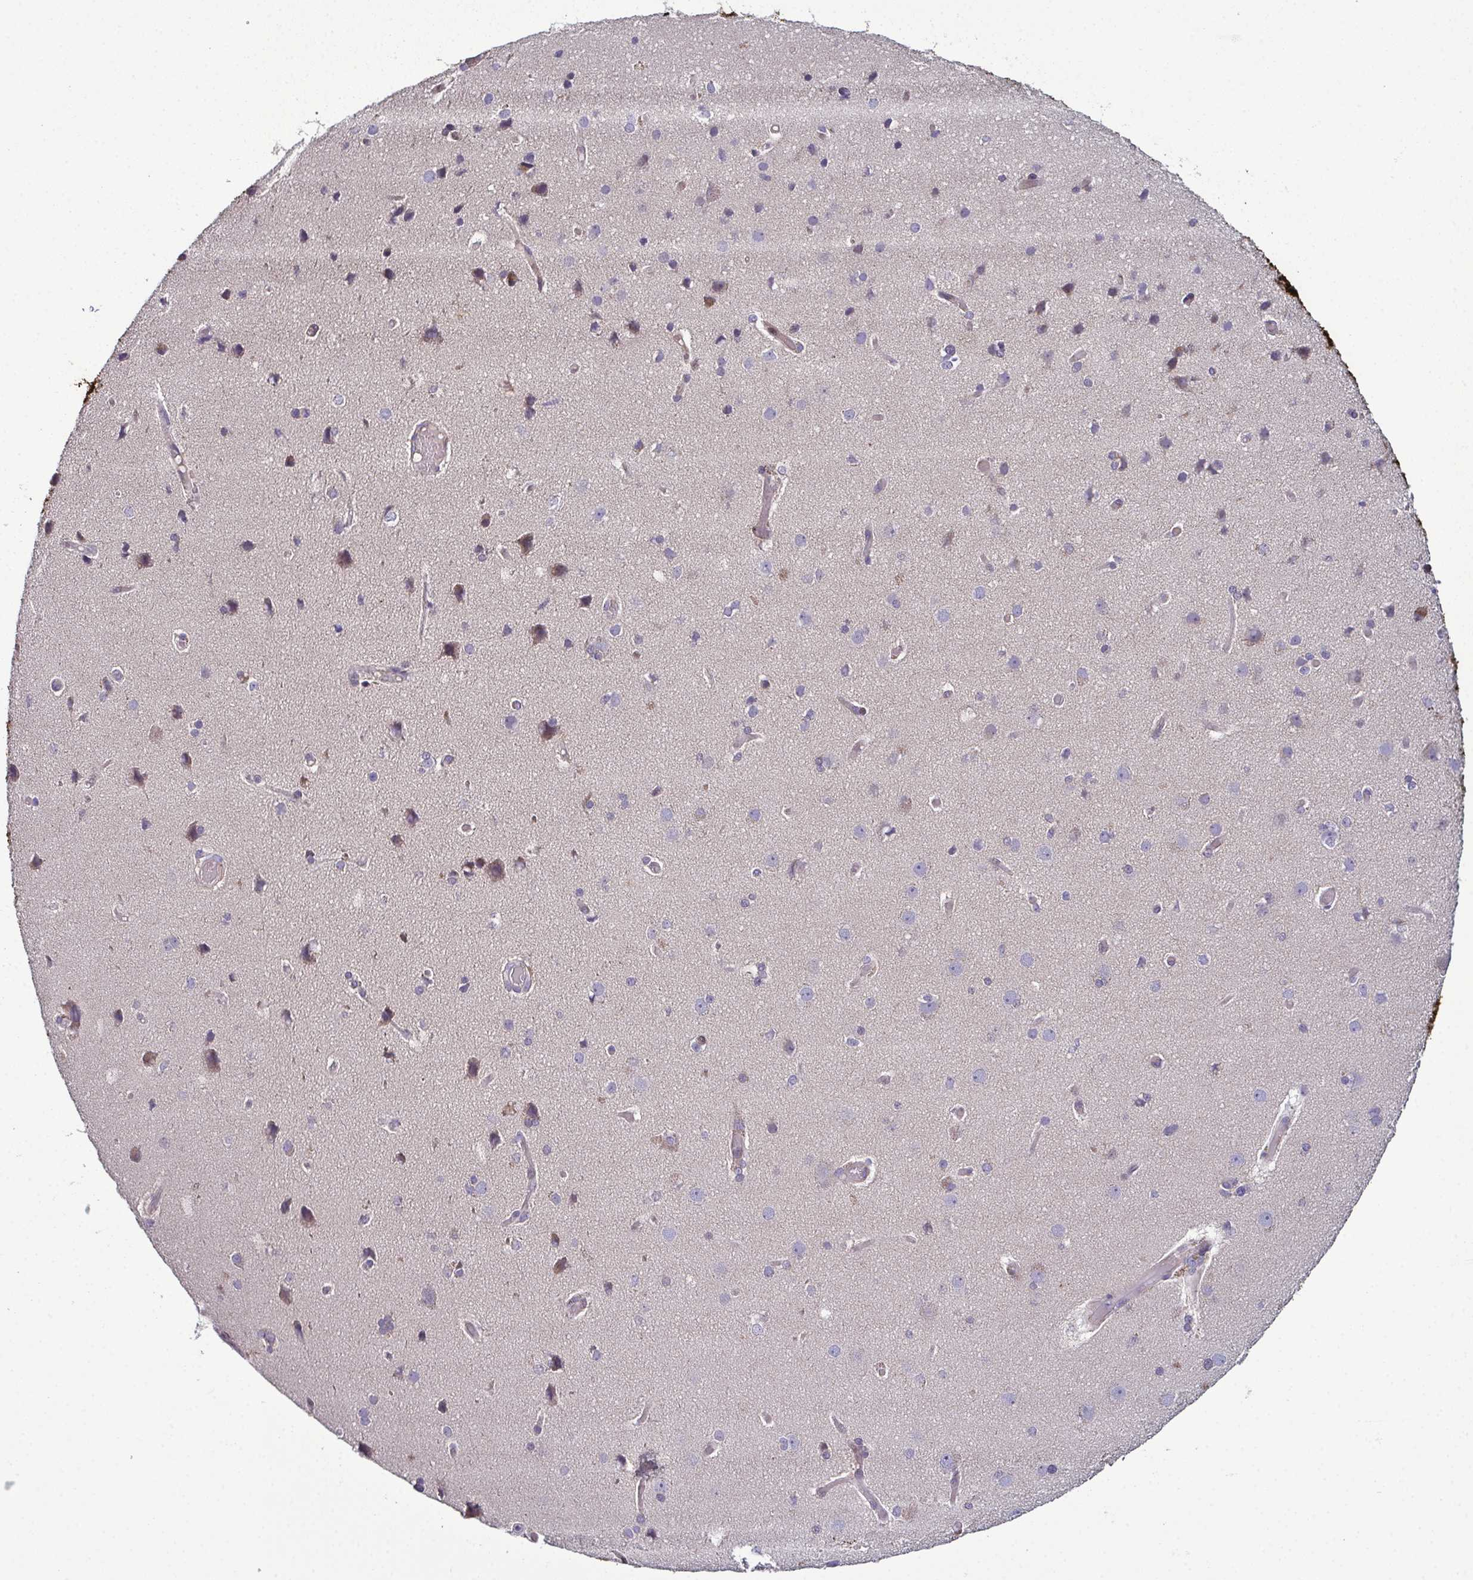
{"staining": {"intensity": "negative", "quantity": "none", "location": "none"}, "tissue": "cerebral cortex", "cell_type": "Endothelial cells", "image_type": "normal", "snomed": [{"axis": "morphology", "description": "Normal tissue, NOS"}, {"axis": "morphology", "description": "Glioma, malignant, High grade"}, {"axis": "topography", "description": "Cerebral cortex"}], "caption": "This is an IHC histopathology image of unremarkable human cerebral cortex. There is no staining in endothelial cells.", "gene": "ODF1", "patient": {"sex": "male", "age": 71}}